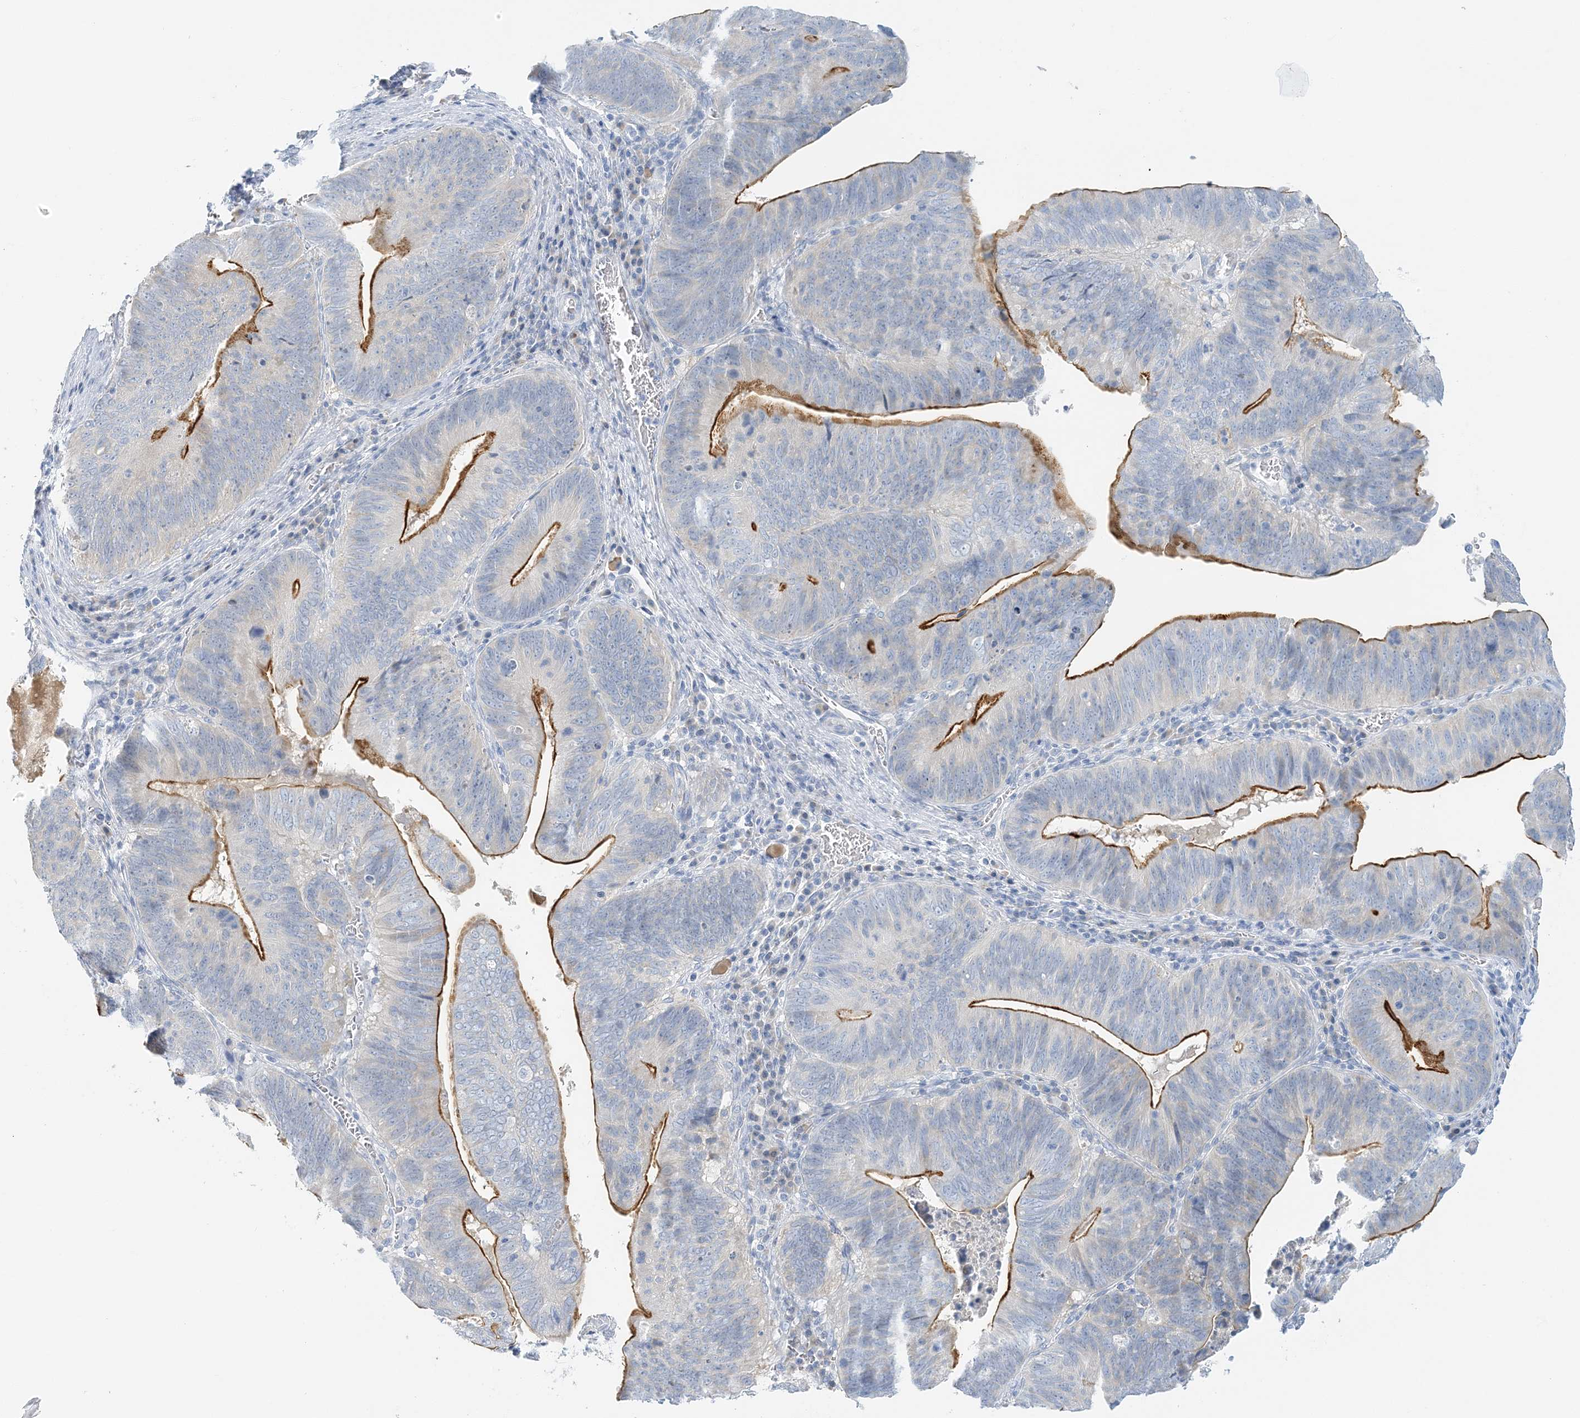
{"staining": {"intensity": "strong", "quantity": ">75%", "location": "cytoplasmic/membranous"}, "tissue": "pancreatic cancer", "cell_type": "Tumor cells", "image_type": "cancer", "snomed": [{"axis": "morphology", "description": "Adenocarcinoma, NOS"}, {"axis": "topography", "description": "Pancreas"}], "caption": "Brown immunohistochemical staining in pancreatic adenocarcinoma reveals strong cytoplasmic/membranous staining in about >75% of tumor cells.", "gene": "VILL", "patient": {"sex": "male", "age": 63}}